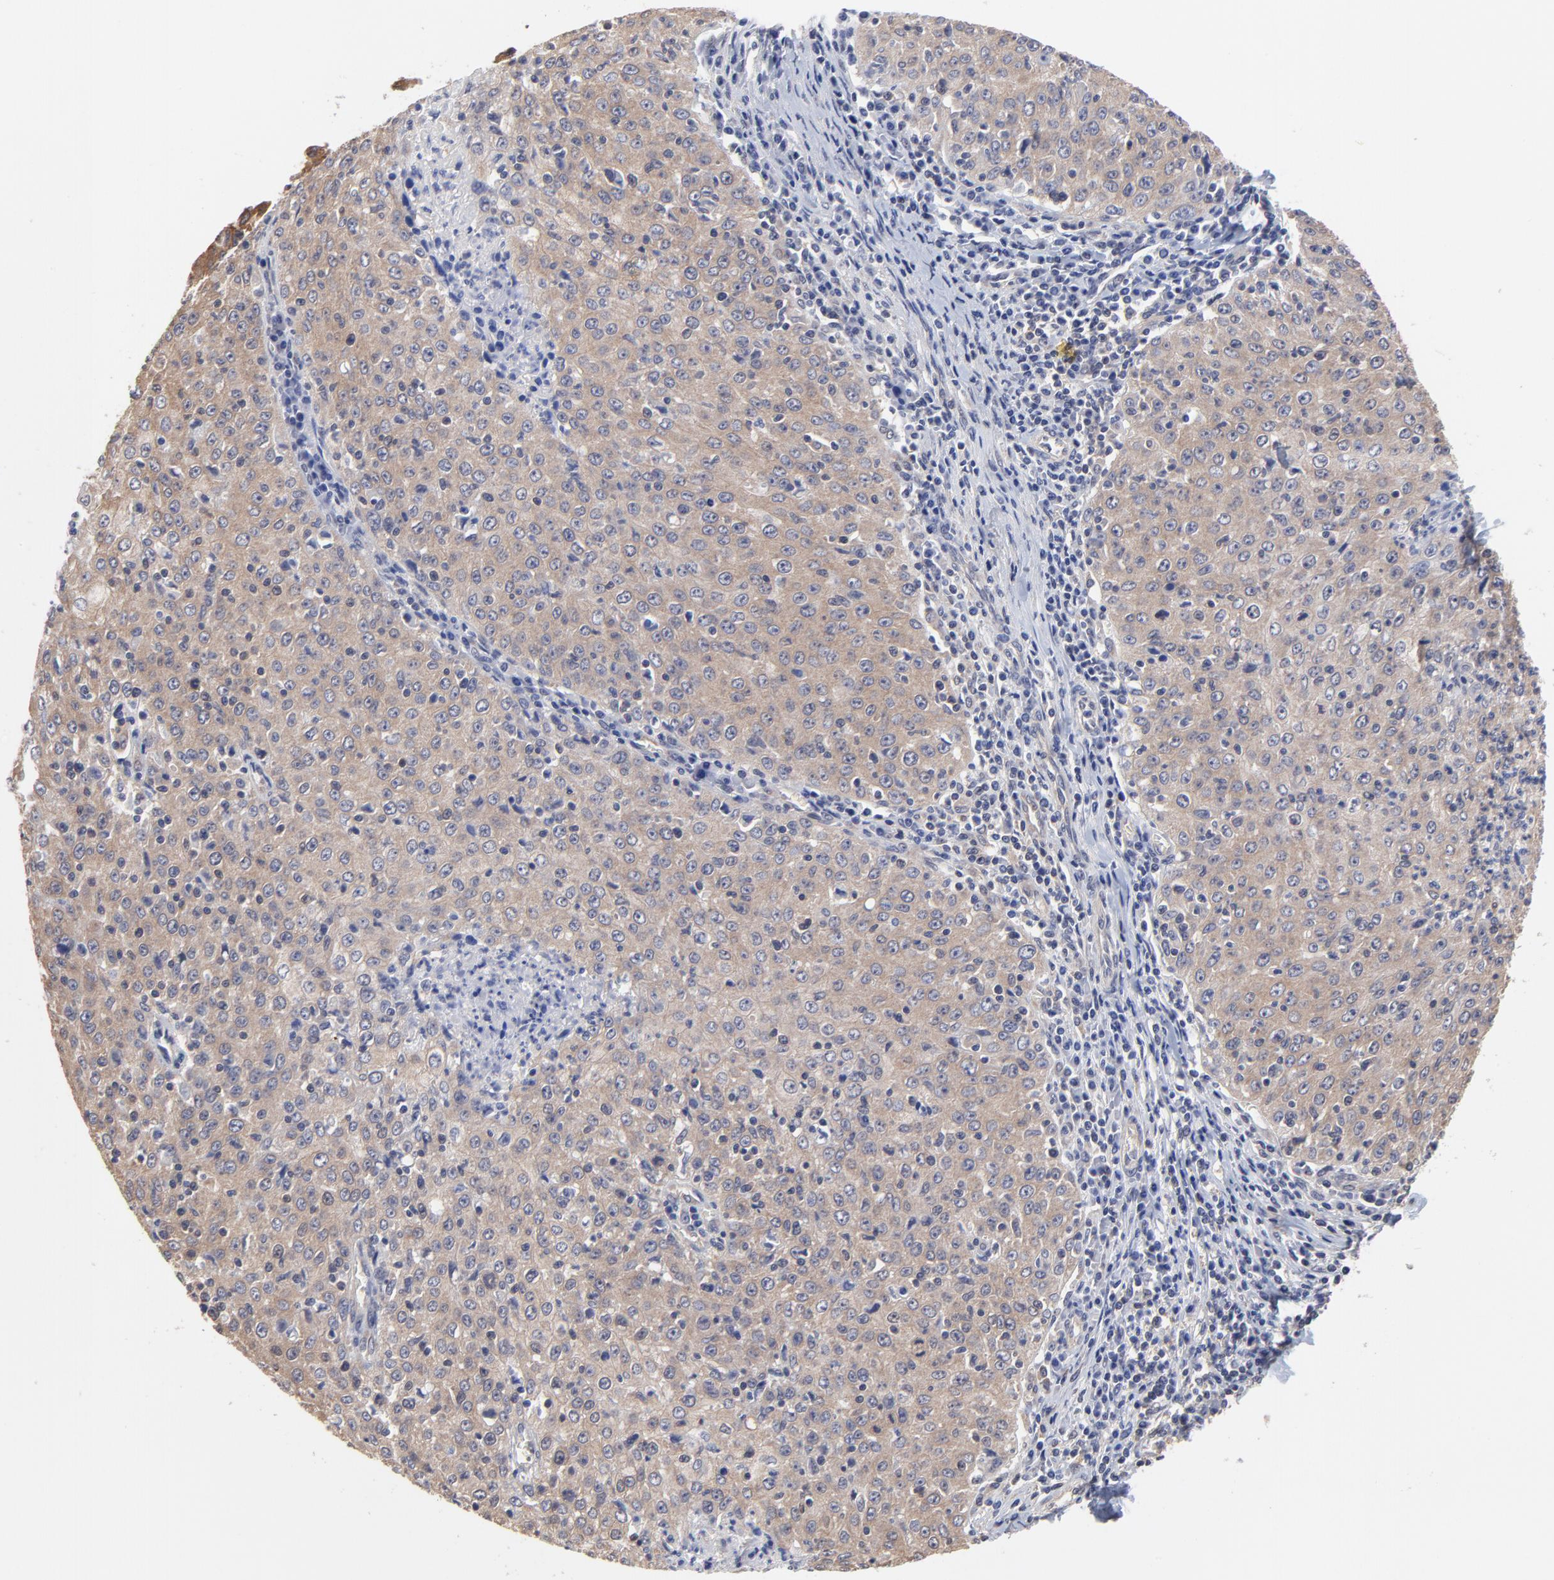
{"staining": {"intensity": "weak", "quantity": ">75%", "location": "cytoplasmic/membranous"}, "tissue": "cervical cancer", "cell_type": "Tumor cells", "image_type": "cancer", "snomed": [{"axis": "morphology", "description": "Squamous cell carcinoma, NOS"}, {"axis": "topography", "description": "Cervix"}], "caption": "Immunohistochemistry (IHC) micrograph of neoplastic tissue: cervical cancer stained using immunohistochemistry demonstrates low levels of weak protein expression localized specifically in the cytoplasmic/membranous of tumor cells, appearing as a cytoplasmic/membranous brown color.", "gene": "CCT2", "patient": {"sex": "female", "age": 27}}